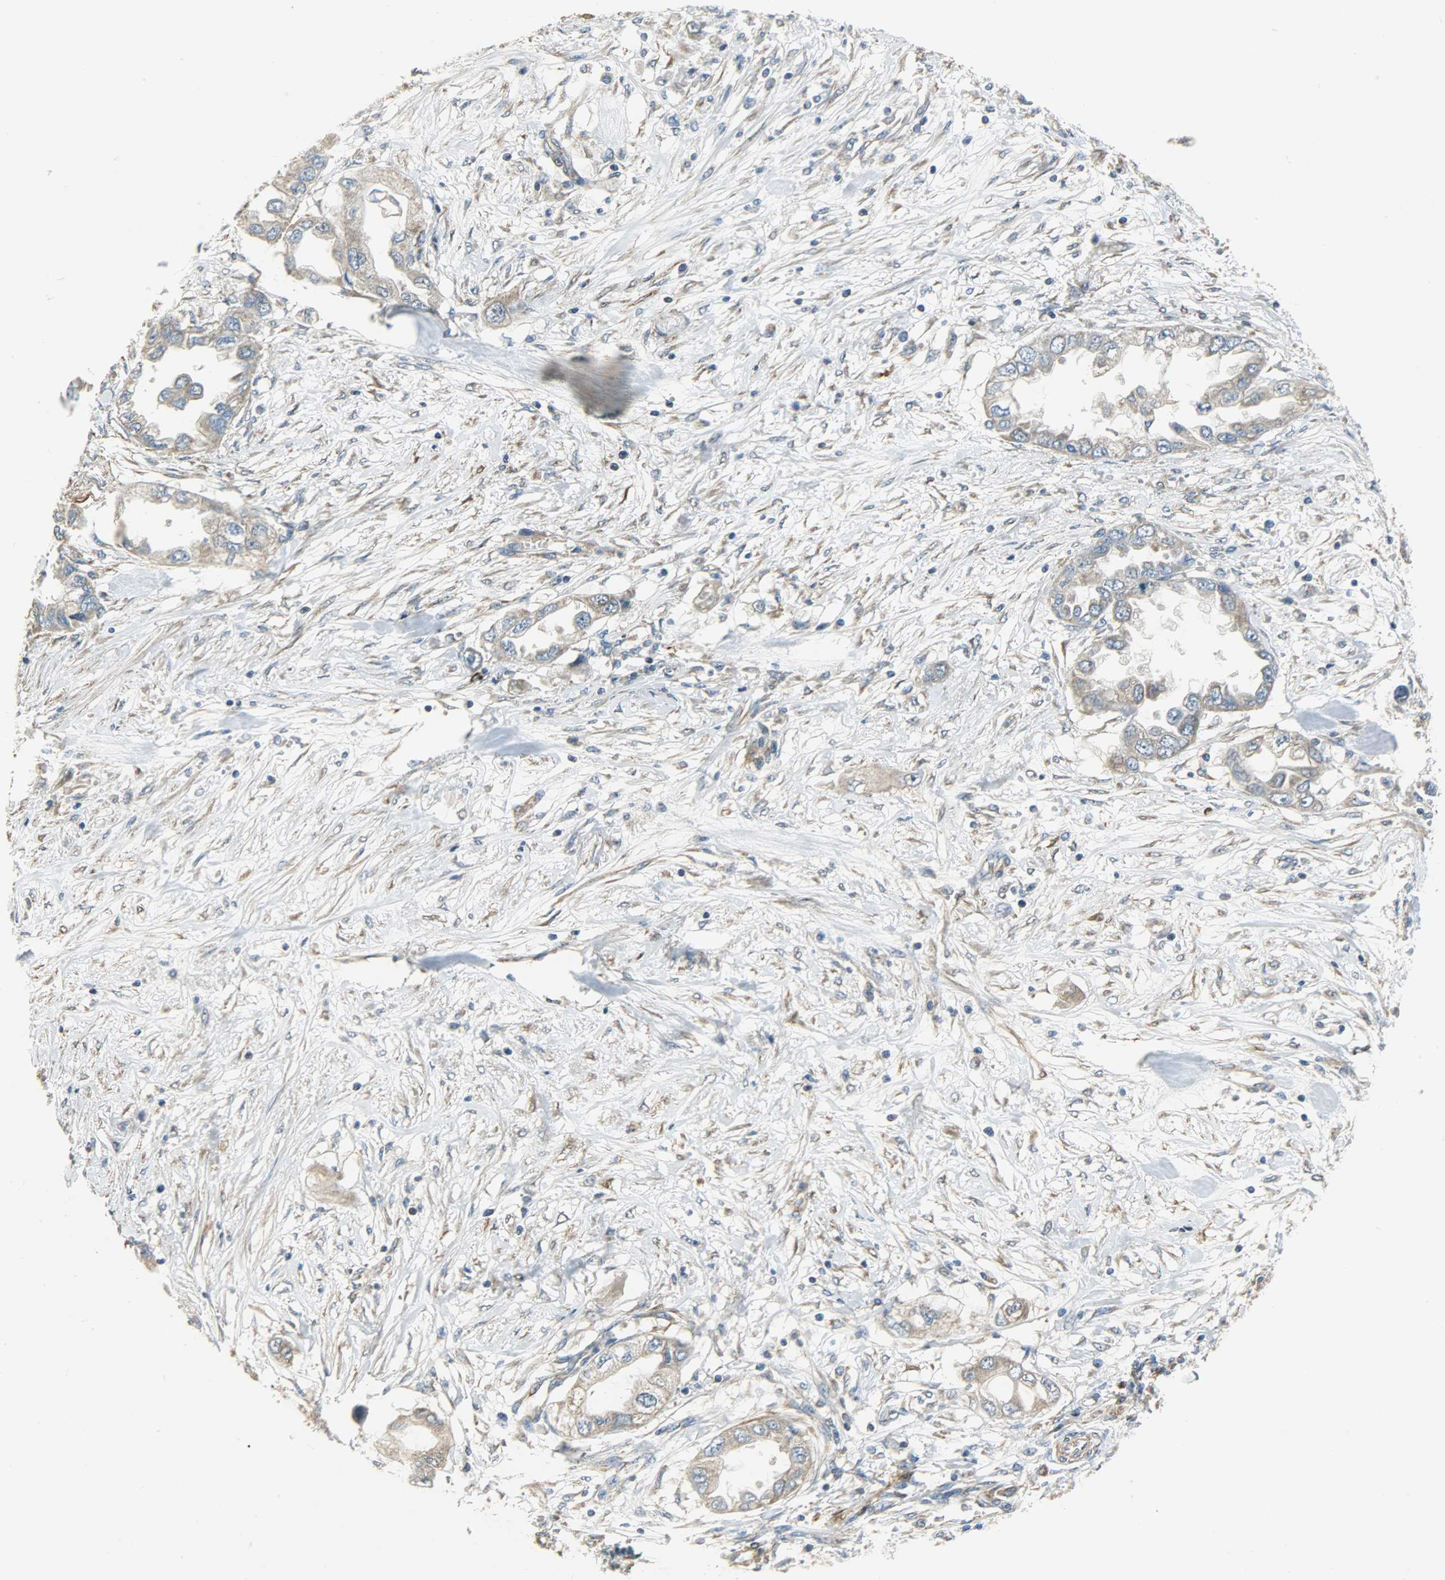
{"staining": {"intensity": "moderate", "quantity": ">75%", "location": "cytoplasmic/membranous"}, "tissue": "endometrial cancer", "cell_type": "Tumor cells", "image_type": "cancer", "snomed": [{"axis": "morphology", "description": "Adenocarcinoma, NOS"}, {"axis": "topography", "description": "Endometrium"}], "caption": "IHC staining of adenocarcinoma (endometrial), which exhibits medium levels of moderate cytoplasmic/membranous positivity in approximately >75% of tumor cells indicating moderate cytoplasmic/membranous protein expression. The staining was performed using DAB (brown) for protein detection and nuclei were counterstained in hematoxylin (blue).", "gene": "C1orf198", "patient": {"sex": "female", "age": 67}}